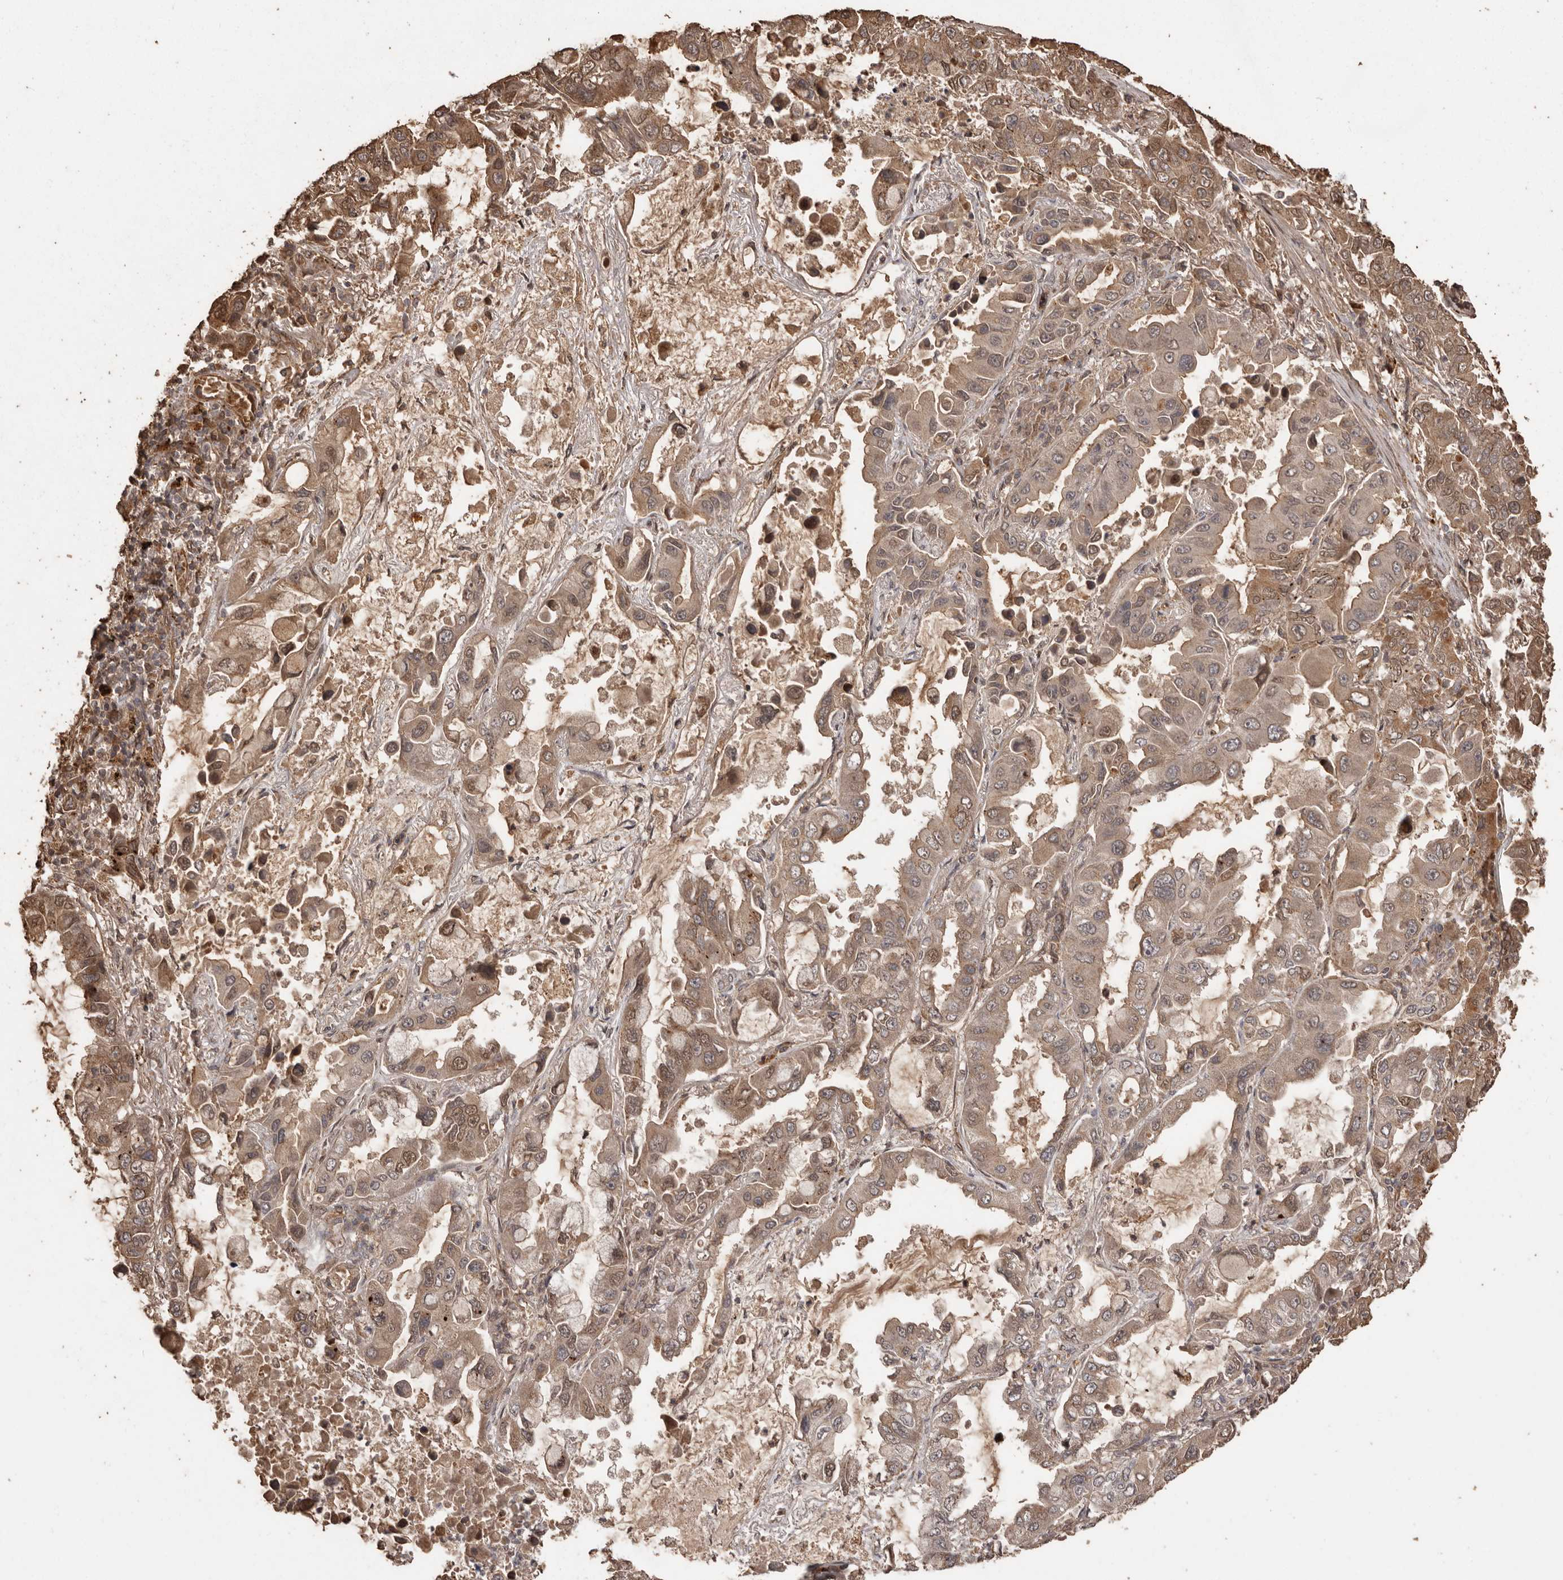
{"staining": {"intensity": "moderate", "quantity": ">75%", "location": "cytoplasmic/membranous,nuclear"}, "tissue": "lung cancer", "cell_type": "Tumor cells", "image_type": "cancer", "snomed": [{"axis": "morphology", "description": "Adenocarcinoma, NOS"}, {"axis": "topography", "description": "Lung"}], "caption": "IHC staining of lung cancer, which shows medium levels of moderate cytoplasmic/membranous and nuclear positivity in approximately >75% of tumor cells indicating moderate cytoplasmic/membranous and nuclear protein expression. The staining was performed using DAB (3,3'-diaminobenzidine) (brown) for protein detection and nuclei were counterstained in hematoxylin (blue).", "gene": "NUP43", "patient": {"sex": "male", "age": 64}}